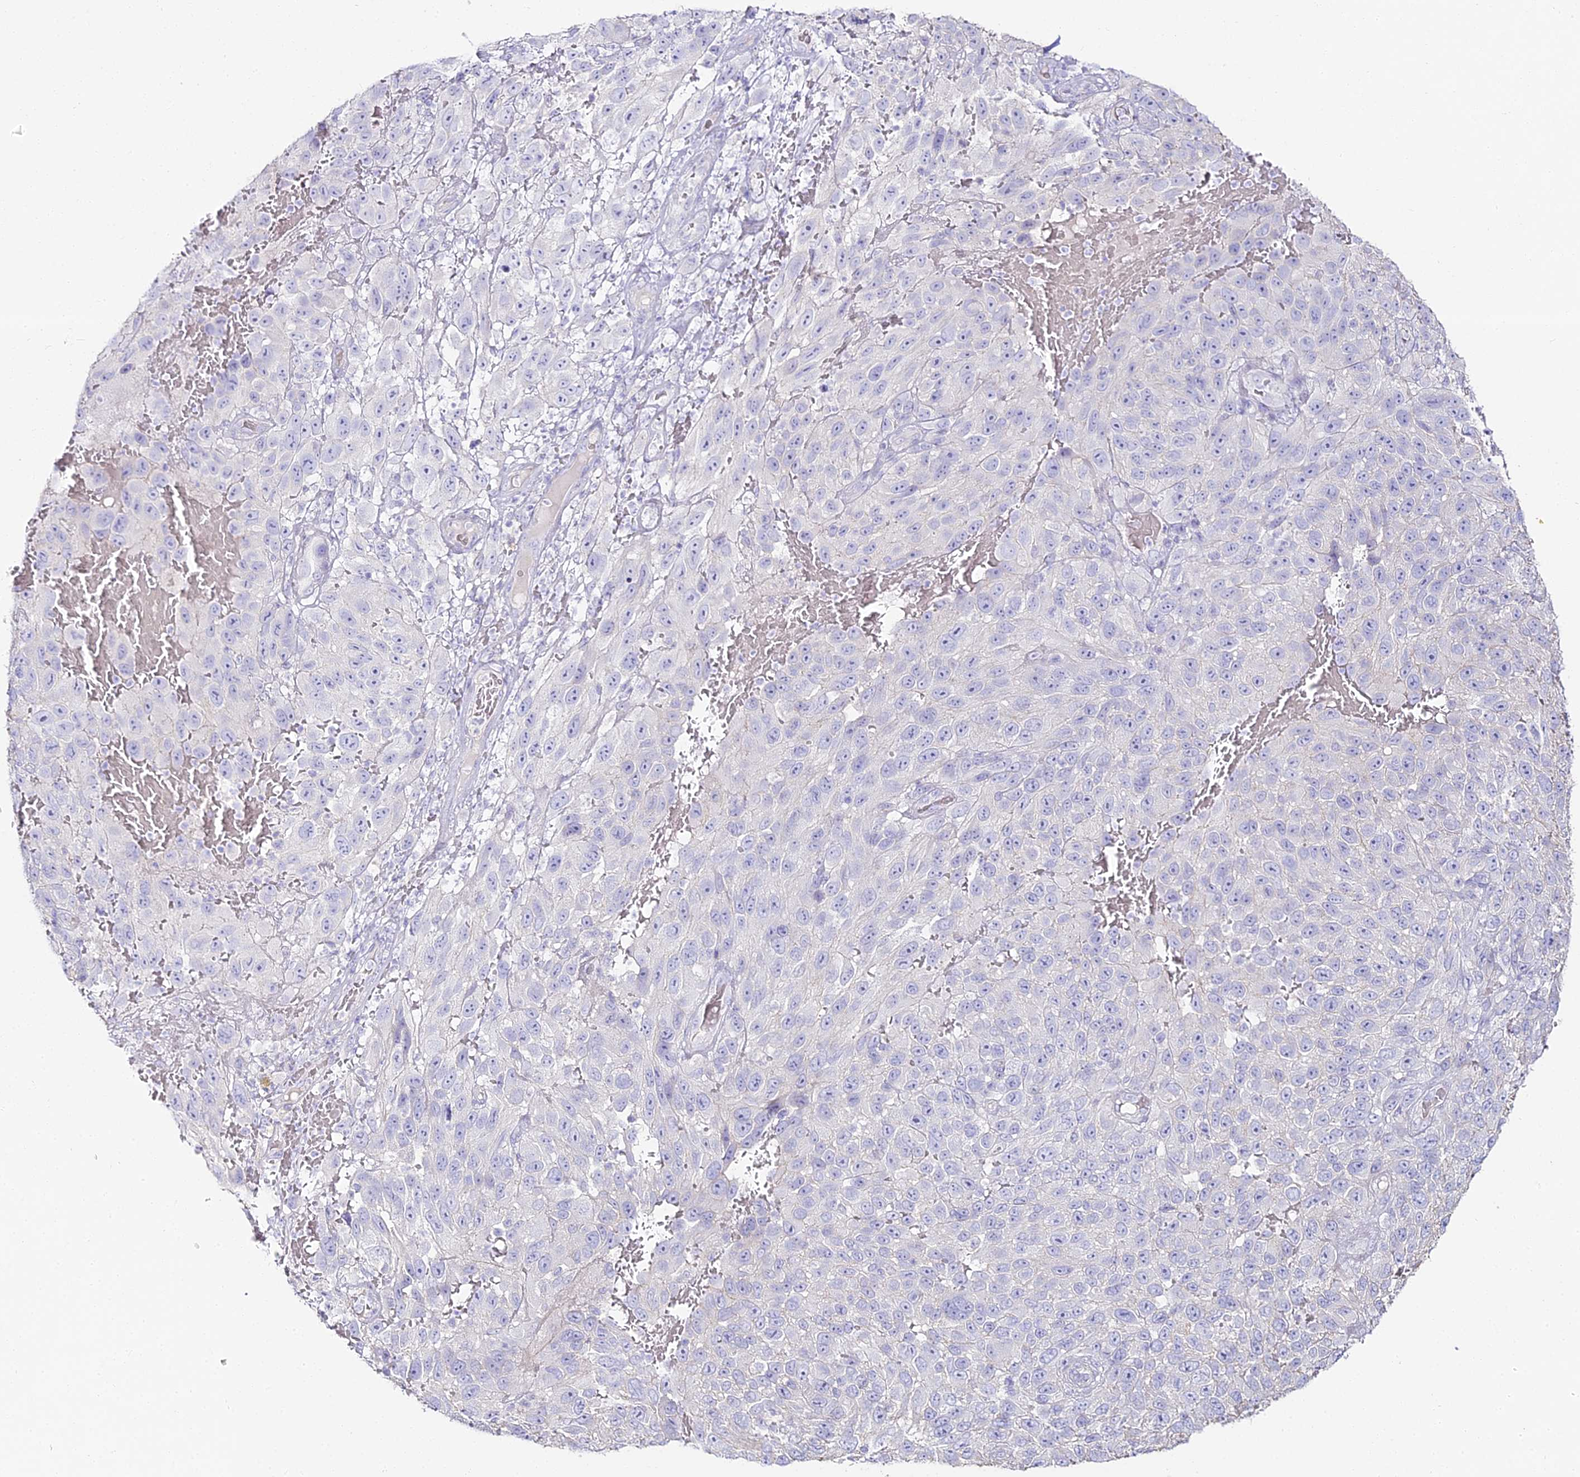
{"staining": {"intensity": "negative", "quantity": "none", "location": "none"}, "tissue": "melanoma", "cell_type": "Tumor cells", "image_type": "cancer", "snomed": [{"axis": "morphology", "description": "Malignant melanoma, NOS"}, {"axis": "topography", "description": "Skin"}], "caption": "Immunohistochemistry photomicrograph of neoplastic tissue: melanoma stained with DAB (3,3'-diaminobenzidine) displays no significant protein staining in tumor cells. (IHC, brightfield microscopy, high magnification).", "gene": "ALPG", "patient": {"sex": "female", "age": 96}}